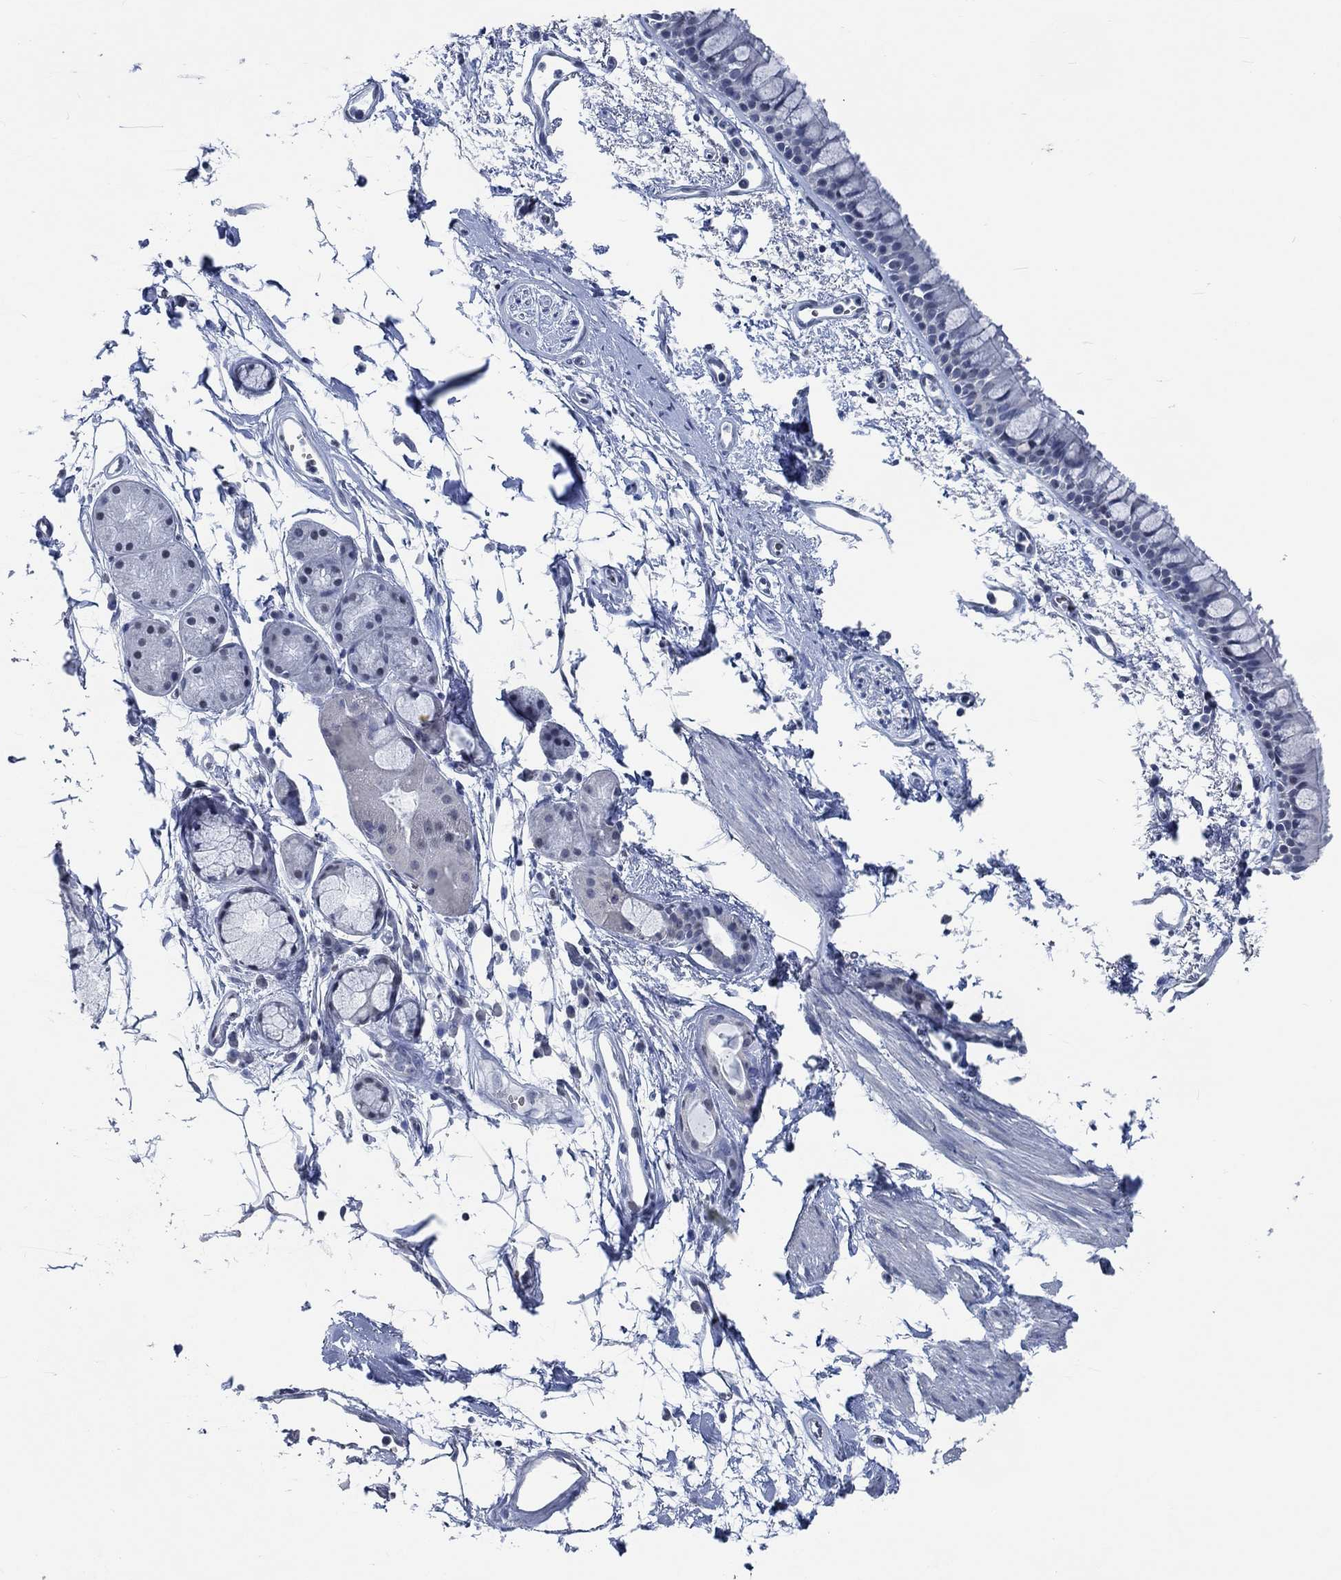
{"staining": {"intensity": "negative", "quantity": "none", "location": "none"}, "tissue": "bronchus", "cell_type": "Respiratory epithelial cells", "image_type": "normal", "snomed": [{"axis": "morphology", "description": "Normal tissue, NOS"}, {"axis": "topography", "description": "Cartilage tissue"}, {"axis": "topography", "description": "Bronchus"}], "caption": "Immunohistochemical staining of unremarkable human bronchus exhibits no significant expression in respiratory epithelial cells.", "gene": "OBSCN", "patient": {"sex": "male", "age": 66}}